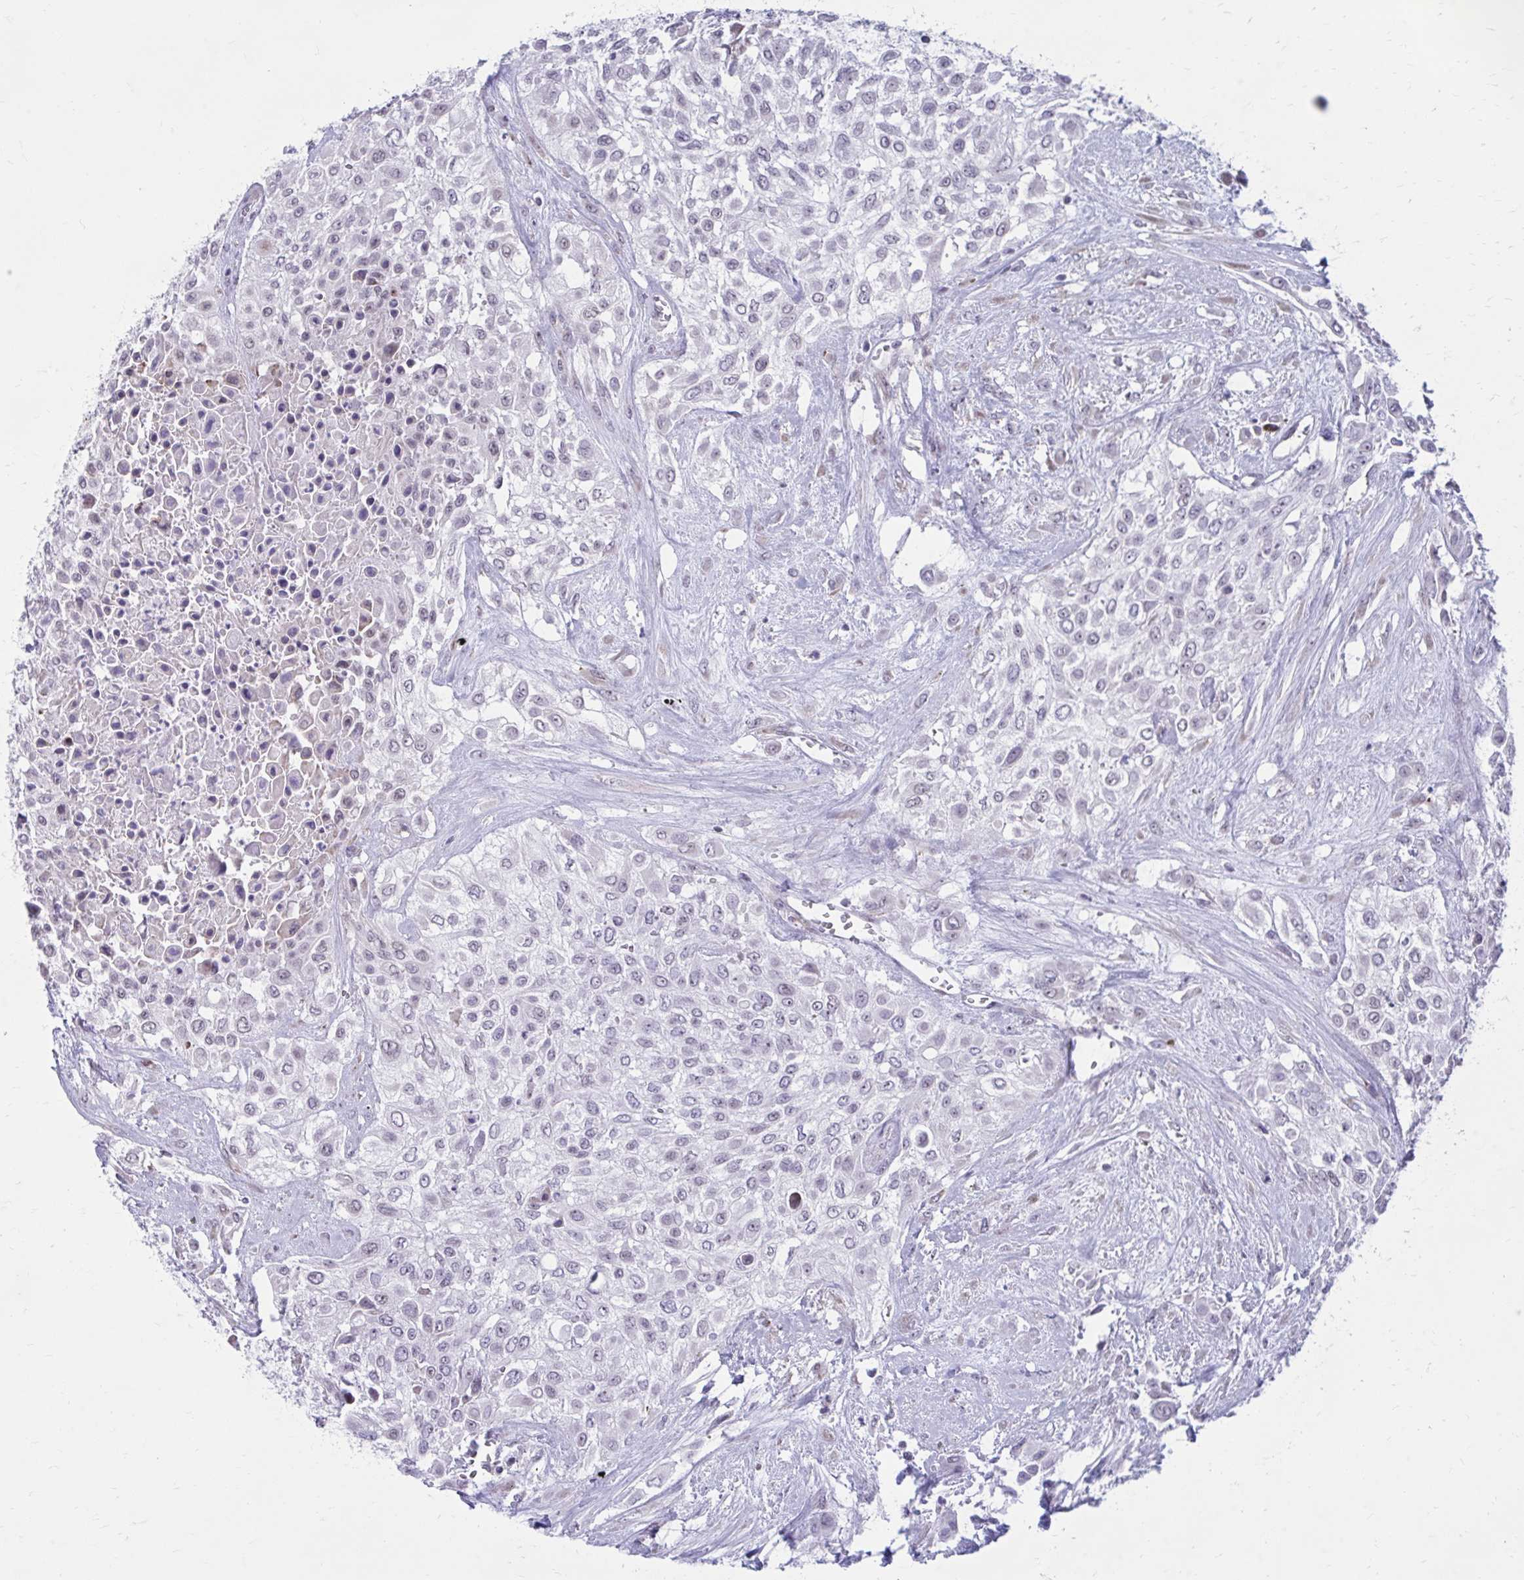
{"staining": {"intensity": "weak", "quantity": "25%-75%", "location": "nuclear"}, "tissue": "urothelial cancer", "cell_type": "Tumor cells", "image_type": "cancer", "snomed": [{"axis": "morphology", "description": "Urothelial carcinoma, High grade"}, {"axis": "topography", "description": "Urinary bladder"}], "caption": "Protein staining exhibits weak nuclear positivity in approximately 25%-75% of tumor cells in urothelial cancer. (Stains: DAB (3,3'-diaminobenzidine) in brown, nuclei in blue, Microscopy: brightfield microscopy at high magnification).", "gene": "PROSER1", "patient": {"sex": "male", "age": 57}}